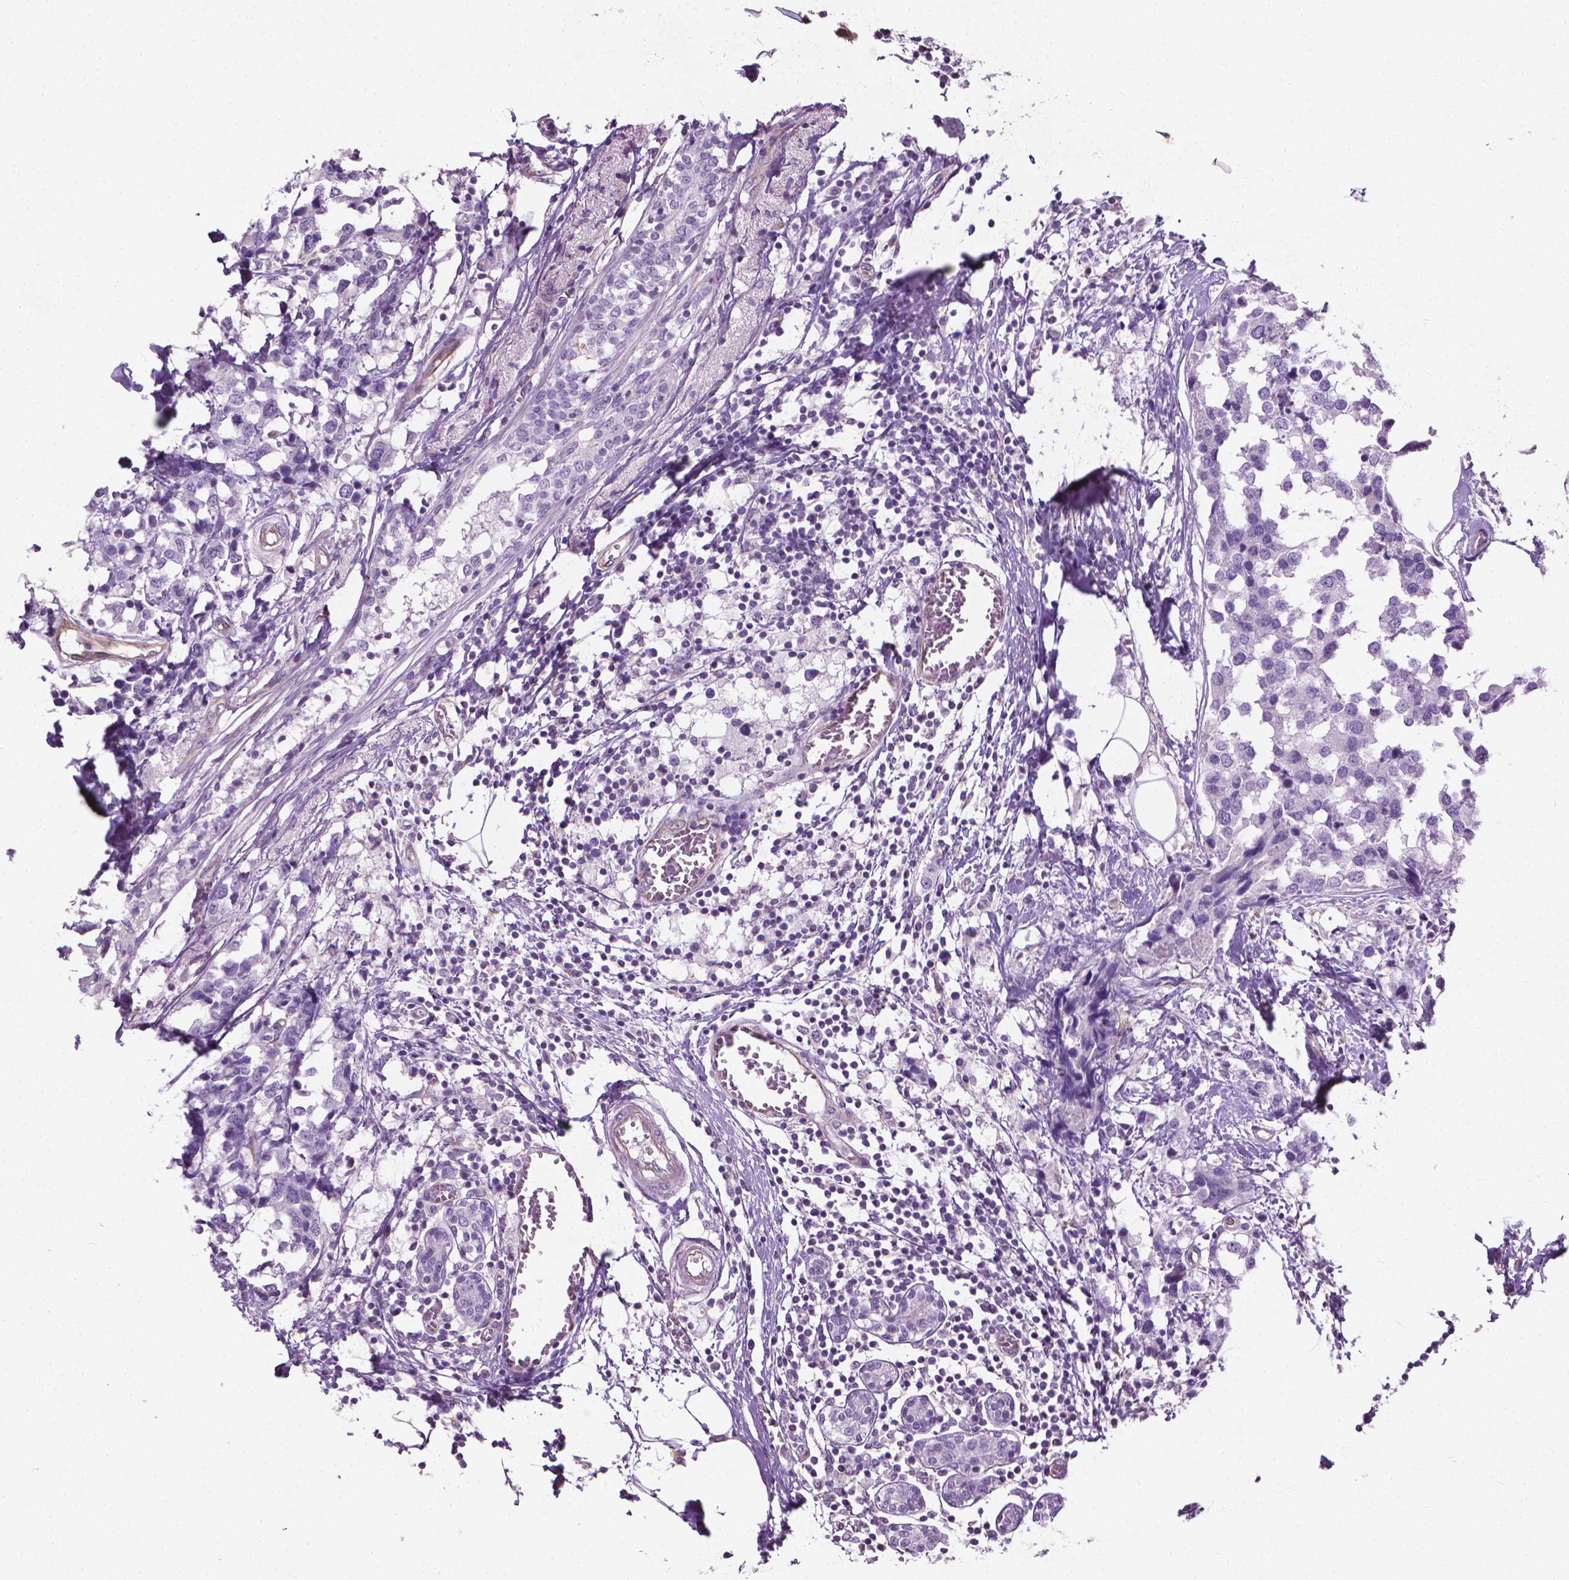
{"staining": {"intensity": "negative", "quantity": "none", "location": "none"}, "tissue": "breast cancer", "cell_type": "Tumor cells", "image_type": "cancer", "snomed": [{"axis": "morphology", "description": "Lobular carcinoma"}, {"axis": "topography", "description": "Breast"}], "caption": "Immunohistochemical staining of breast cancer (lobular carcinoma) reveals no significant positivity in tumor cells.", "gene": "KRT73", "patient": {"sex": "female", "age": 59}}